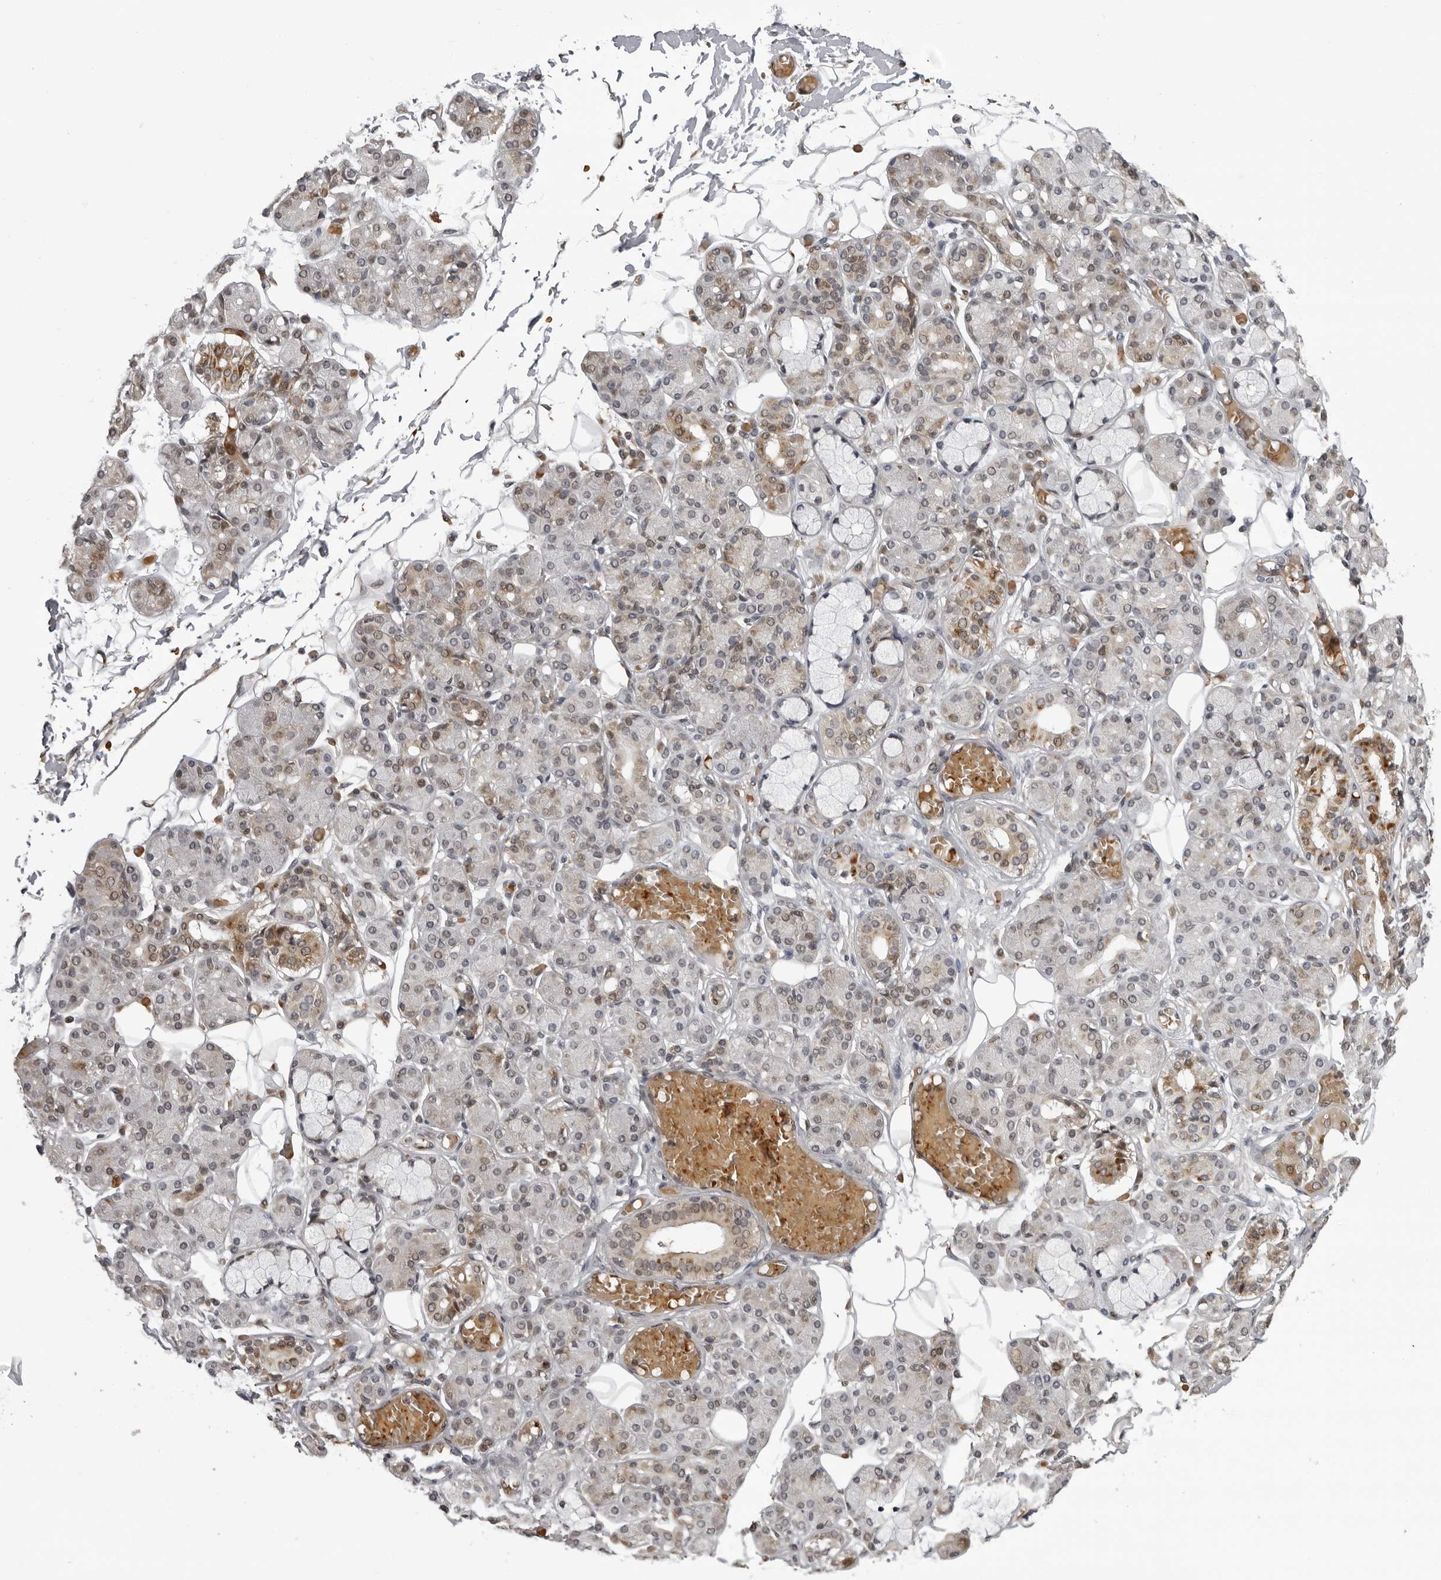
{"staining": {"intensity": "moderate", "quantity": "<25%", "location": "cytoplasmic/membranous"}, "tissue": "salivary gland", "cell_type": "Glandular cells", "image_type": "normal", "snomed": [{"axis": "morphology", "description": "Normal tissue, NOS"}, {"axis": "topography", "description": "Salivary gland"}], "caption": "Immunohistochemistry (IHC) micrograph of normal salivary gland: human salivary gland stained using immunohistochemistry demonstrates low levels of moderate protein expression localized specifically in the cytoplasmic/membranous of glandular cells, appearing as a cytoplasmic/membranous brown color.", "gene": "THOP1", "patient": {"sex": "male", "age": 63}}